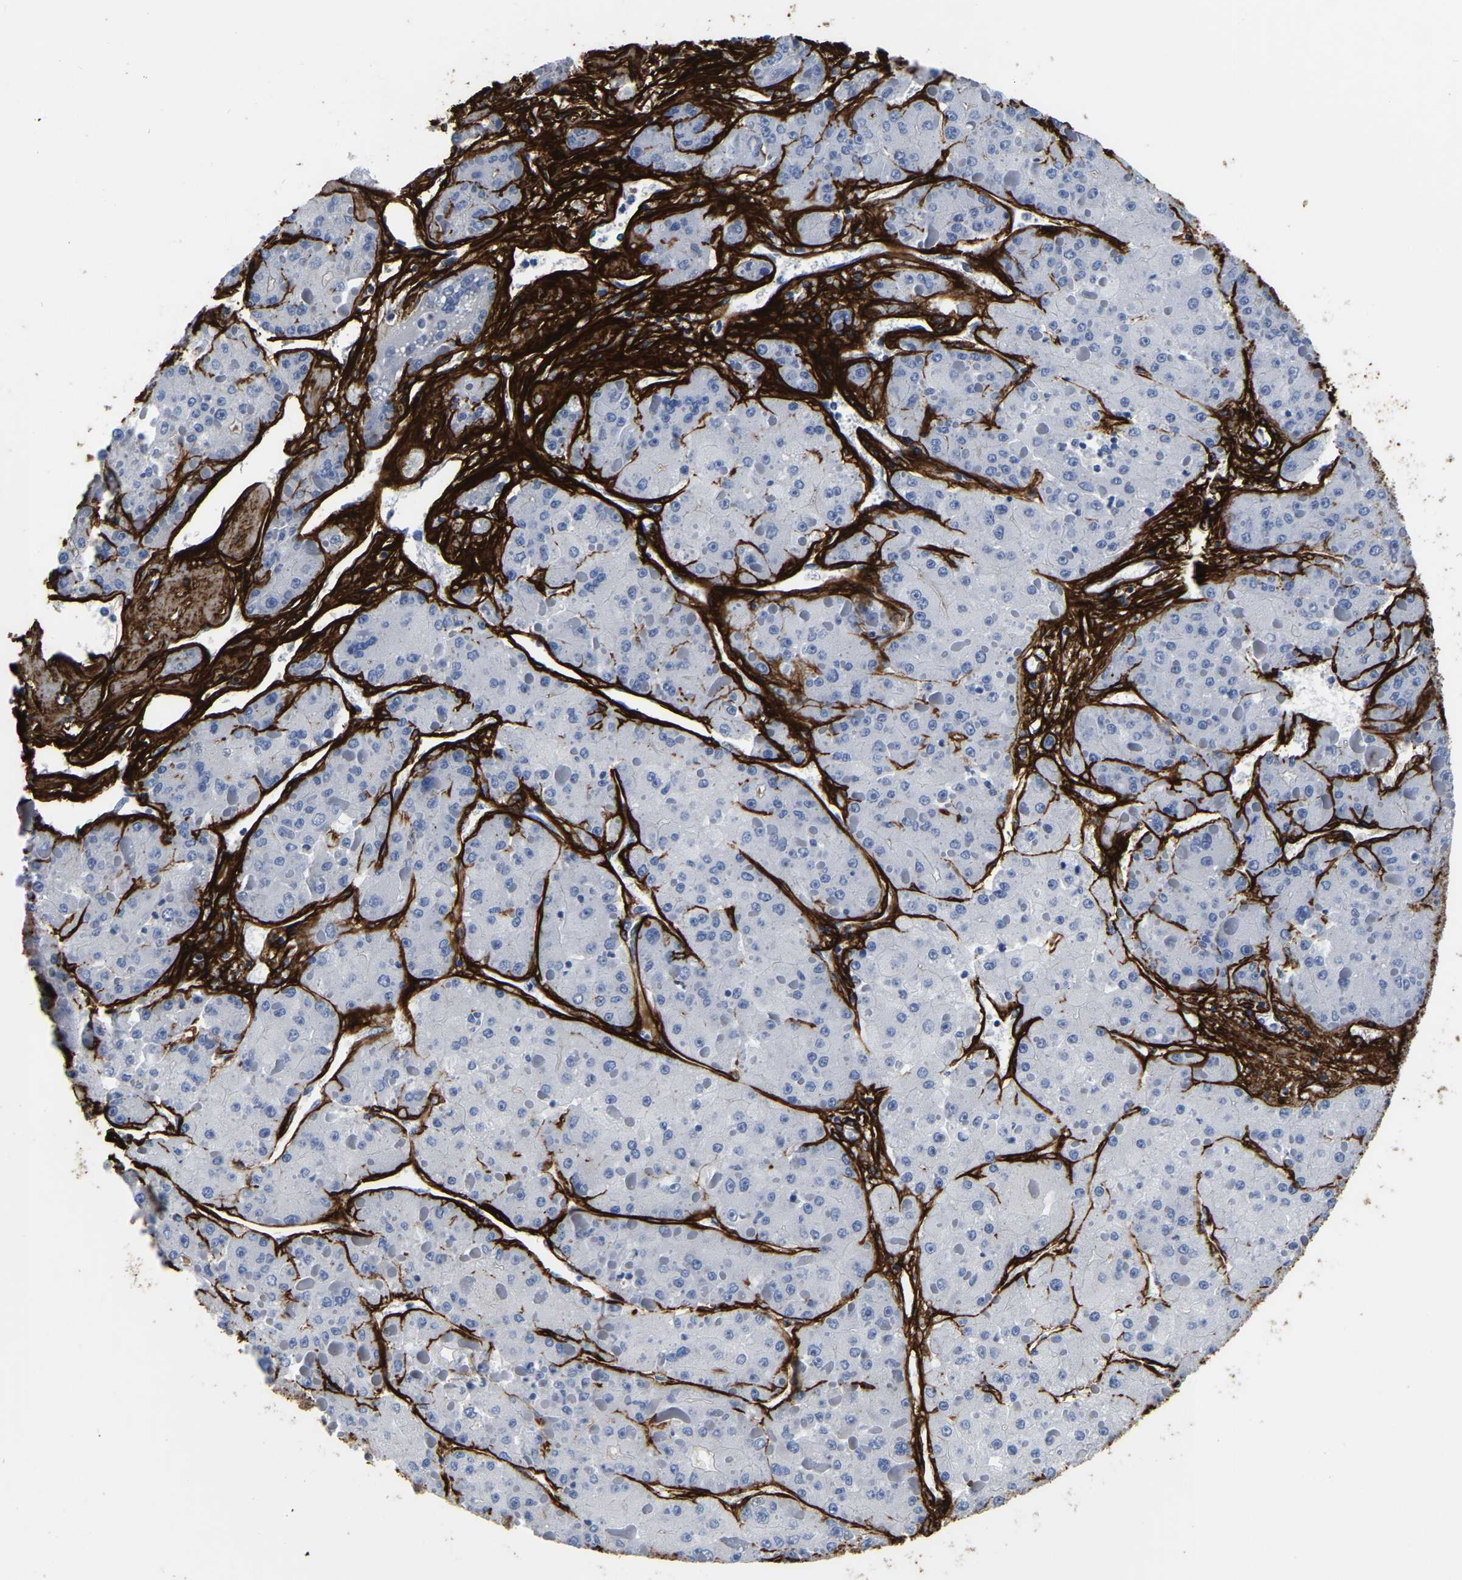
{"staining": {"intensity": "negative", "quantity": "none", "location": "none"}, "tissue": "liver cancer", "cell_type": "Tumor cells", "image_type": "cancer", "snomed": [{"axis": "morphology", "description": "Carcinoma, Hepatocellular, NOS"}, {"axis": "topography", "description": "Liver"}], "caption": "Protein analysis of liver hepatocellular carcinoma shows no significant staining in tumor cells. (Immunohistochemistry (ihc), brightfield microscopy, high magnification).", "gene": "COL6A1", "patient": {"sex": "female", "age": 73}}